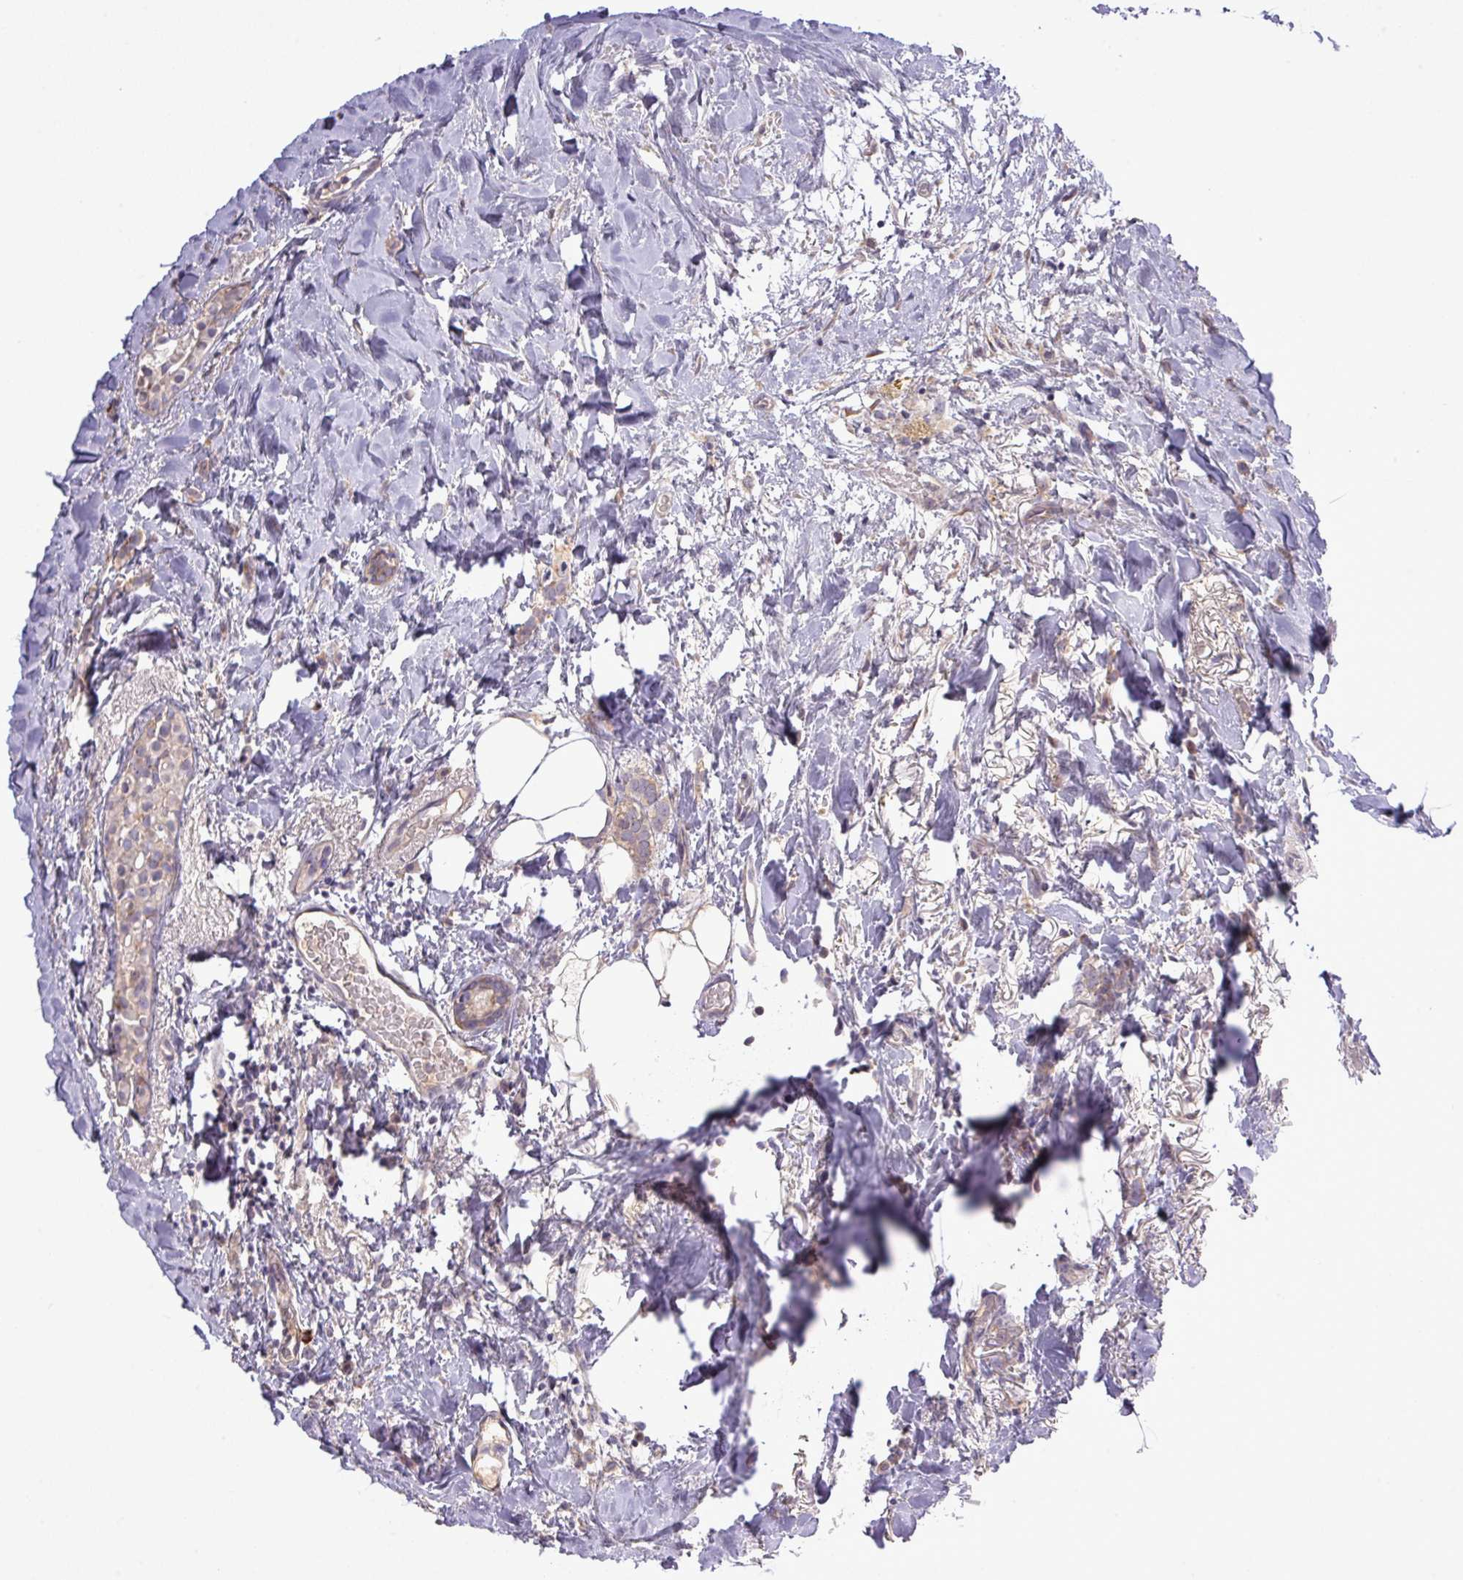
{"staining": {"intensity": "weak", "quantity": "<25%", "location": "cytoplasmic/membranous"}, "tissue": "breast cancer", "cell_type": "Tumor cells", "image_type": "cancer", "snomed": [{"axis": "morphology", "description": "Lobular carcinoma"}, {"axis": "topography", "description": "Breast"}], "caption": "A high-resolution histopathology image shows immunohistochemistry (IHC) staining of breast cancer (lobular carcinoma), which shows no significant expression in tumor cells.", "gene": "FAM222B", "patient": {"sex": "female", "age": 84}}